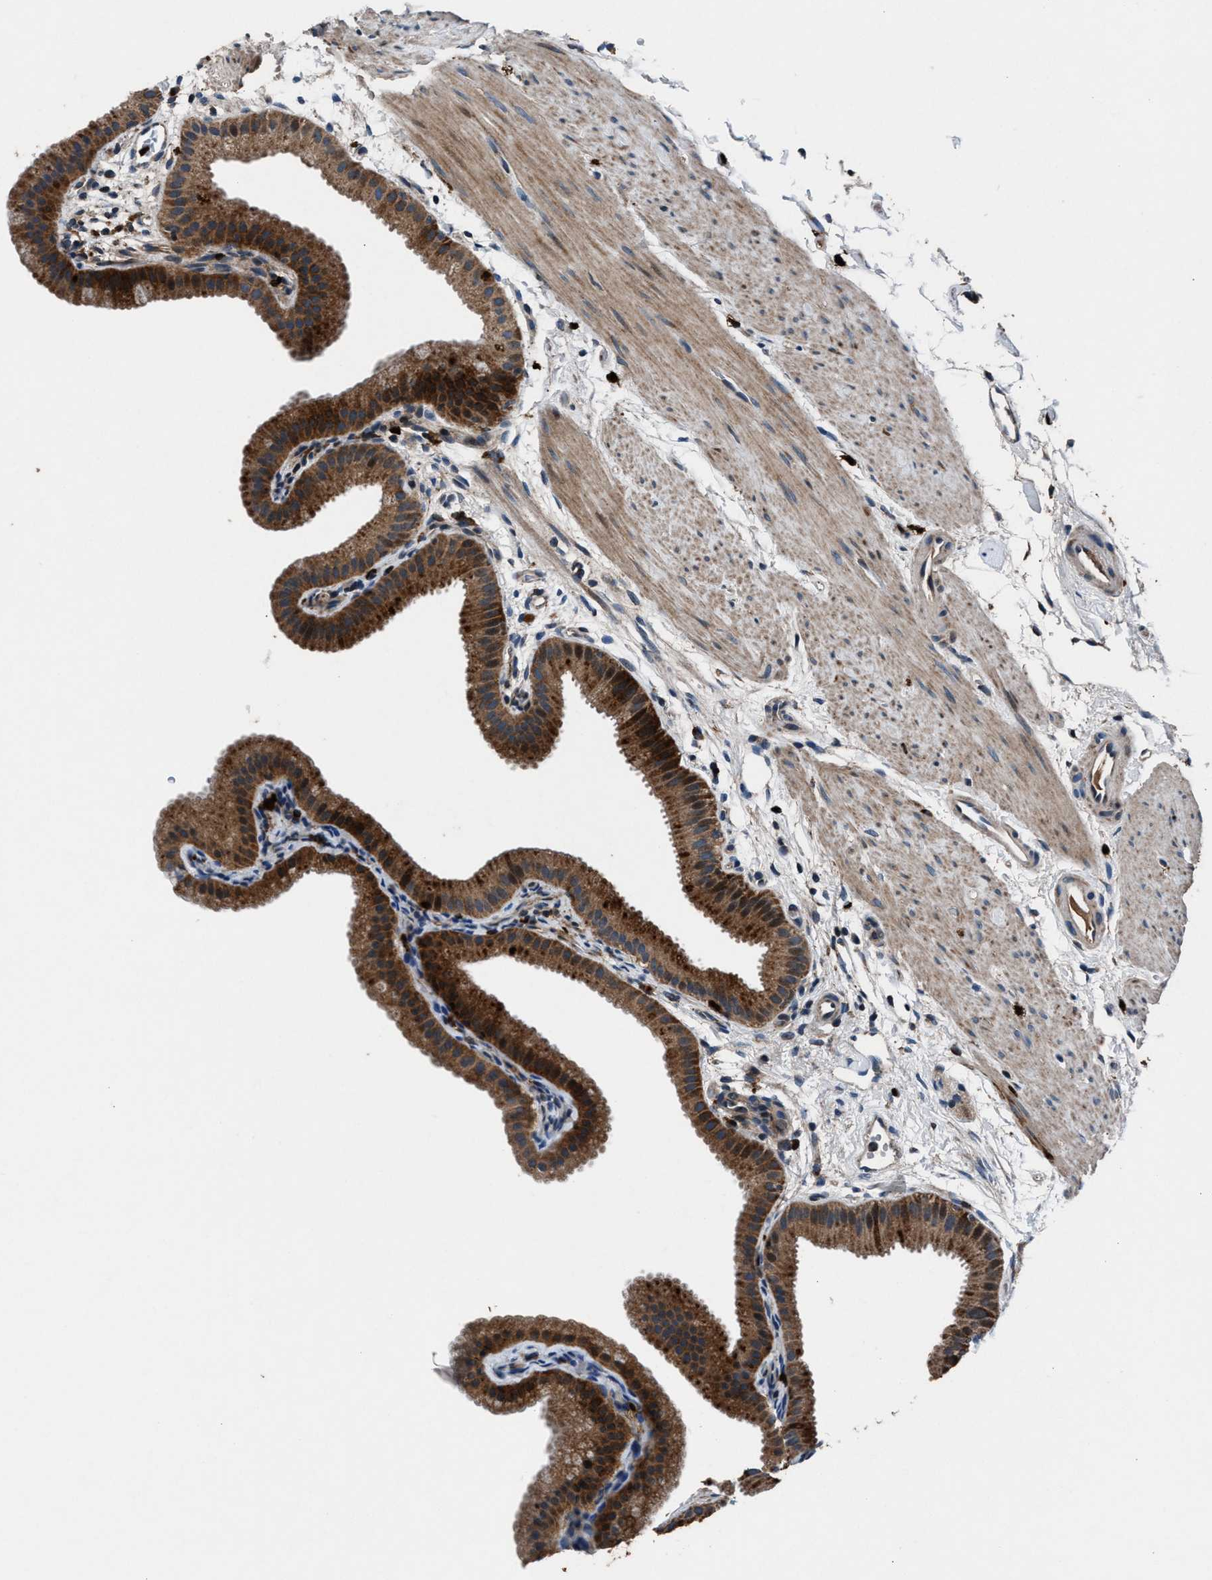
{"staining": {"intensity": "moderate", "quantity": ">75%", "location": "cytoplasmic/membranous"}, "tissue": "gallbladder", "cell_type": "Glandular cells", "image_type": "normal", "snomed": [{"axis": "morphology", "description": "Normal tissue, NOS"}, {"axis": "topography", "description": "Gallbladder"}], "caption": "A high-resolution histopathology image shows immunohistochemistry (IHC) staining of normal gallbladder, which reveals moderate cytoplasmic/membranous expression in about >75% of glandular cells.", "gene": "FAM221A", "patient": {"sex": "female", "age": 64}}